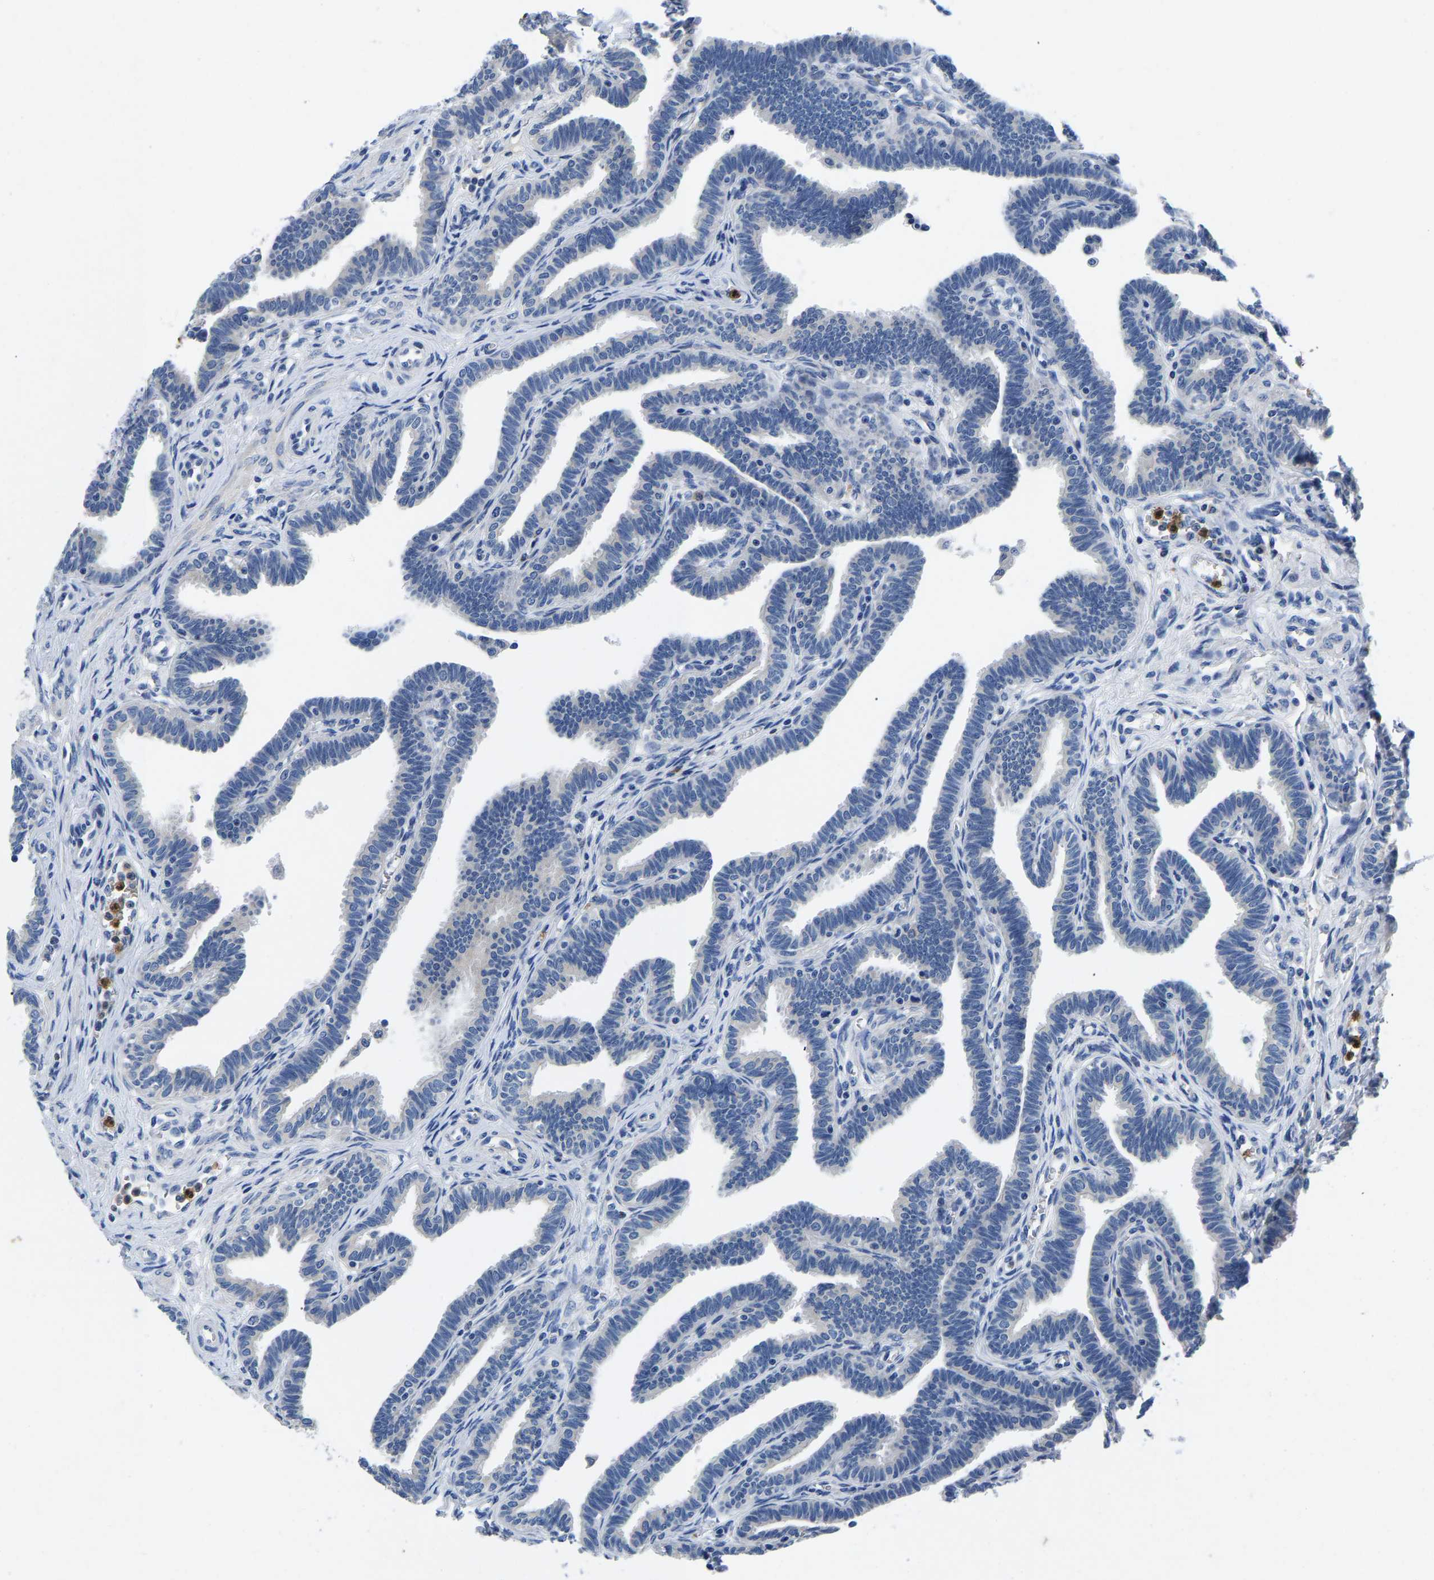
{"staining": {"intensity": "negative", "quantity": "none", "location": "none"}, "tissue": "fallopian tube", "cell_type": "Glandular cells", "image_type": "normal", "snomed": [{"axis": "morphology", "description": "Normal tissue, NOS"}, {"axis": "topography", "description": "Fallopian tube"}, {"axis": "topography", "description": "Ovary"}], "caption": "Immunohistochemistry (IHC) of normal fallopian tube reveals no expression in glandular cells.", "gene": "TOR1B", "patient": {"sex": "female", "age": 23}}